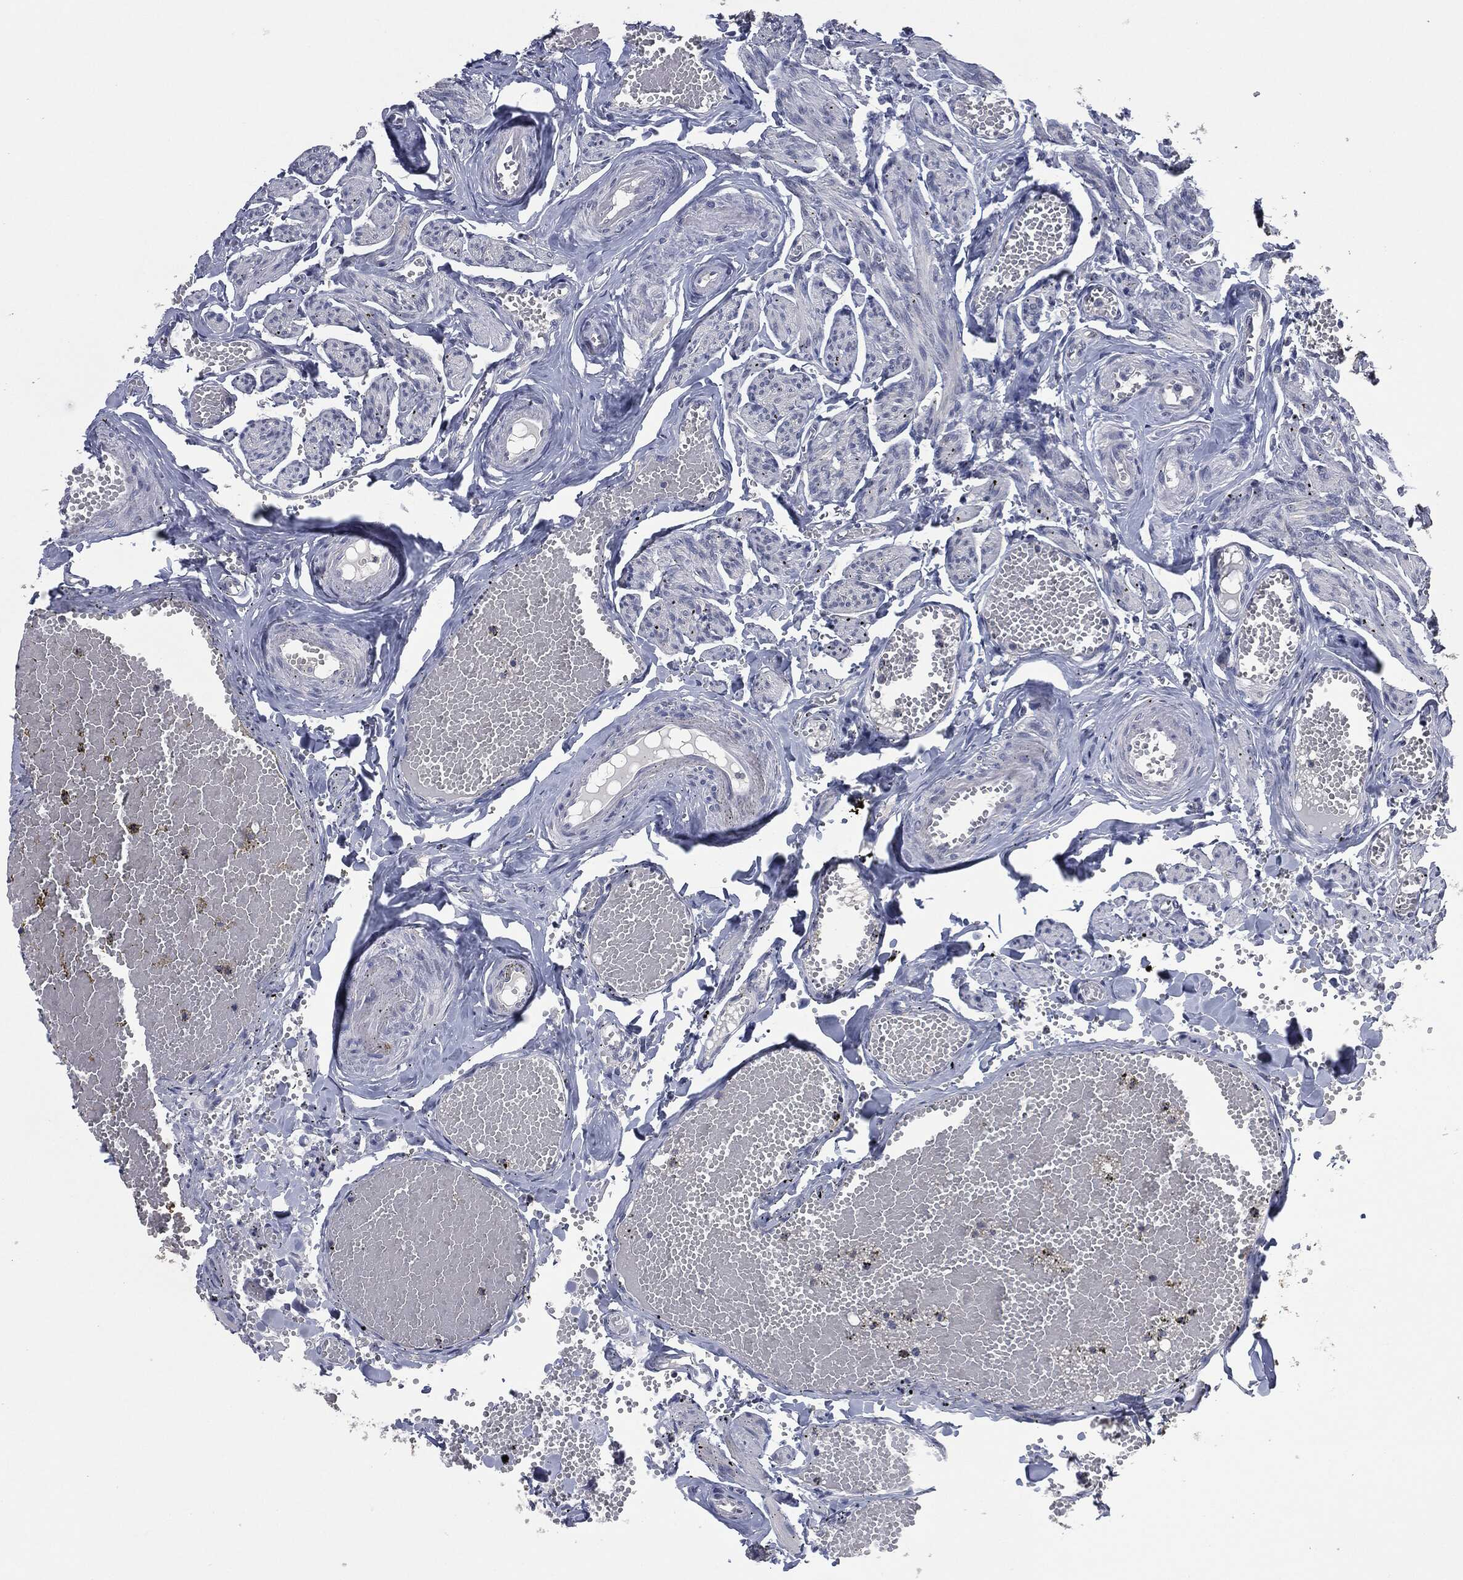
{"staining": {"intensity": "strong", "quantity": "25%-75%", "location": "cytoplasmic/membranous"}, "tissue": "fallopian tube", "cell_type": "Glandular cells", "image_type": "normal", "snomed": [{"axis": "morphology", "description": "Normal tissue, NOS"}, {"axis": "topography", "description": "Vascular tissue"}, {"axis": "topography", "description": "Fallopian tube"}], "caption": "Immunohistochemistry micrograph of normal fallopian tube stained for a protein (brown), which displays high levels of strong cytoplasmic/membranous staining in approximately 25%-75% of glandular cells.", "gene": "IL1RN", "patient": {"sex": "female", "age": 67}}